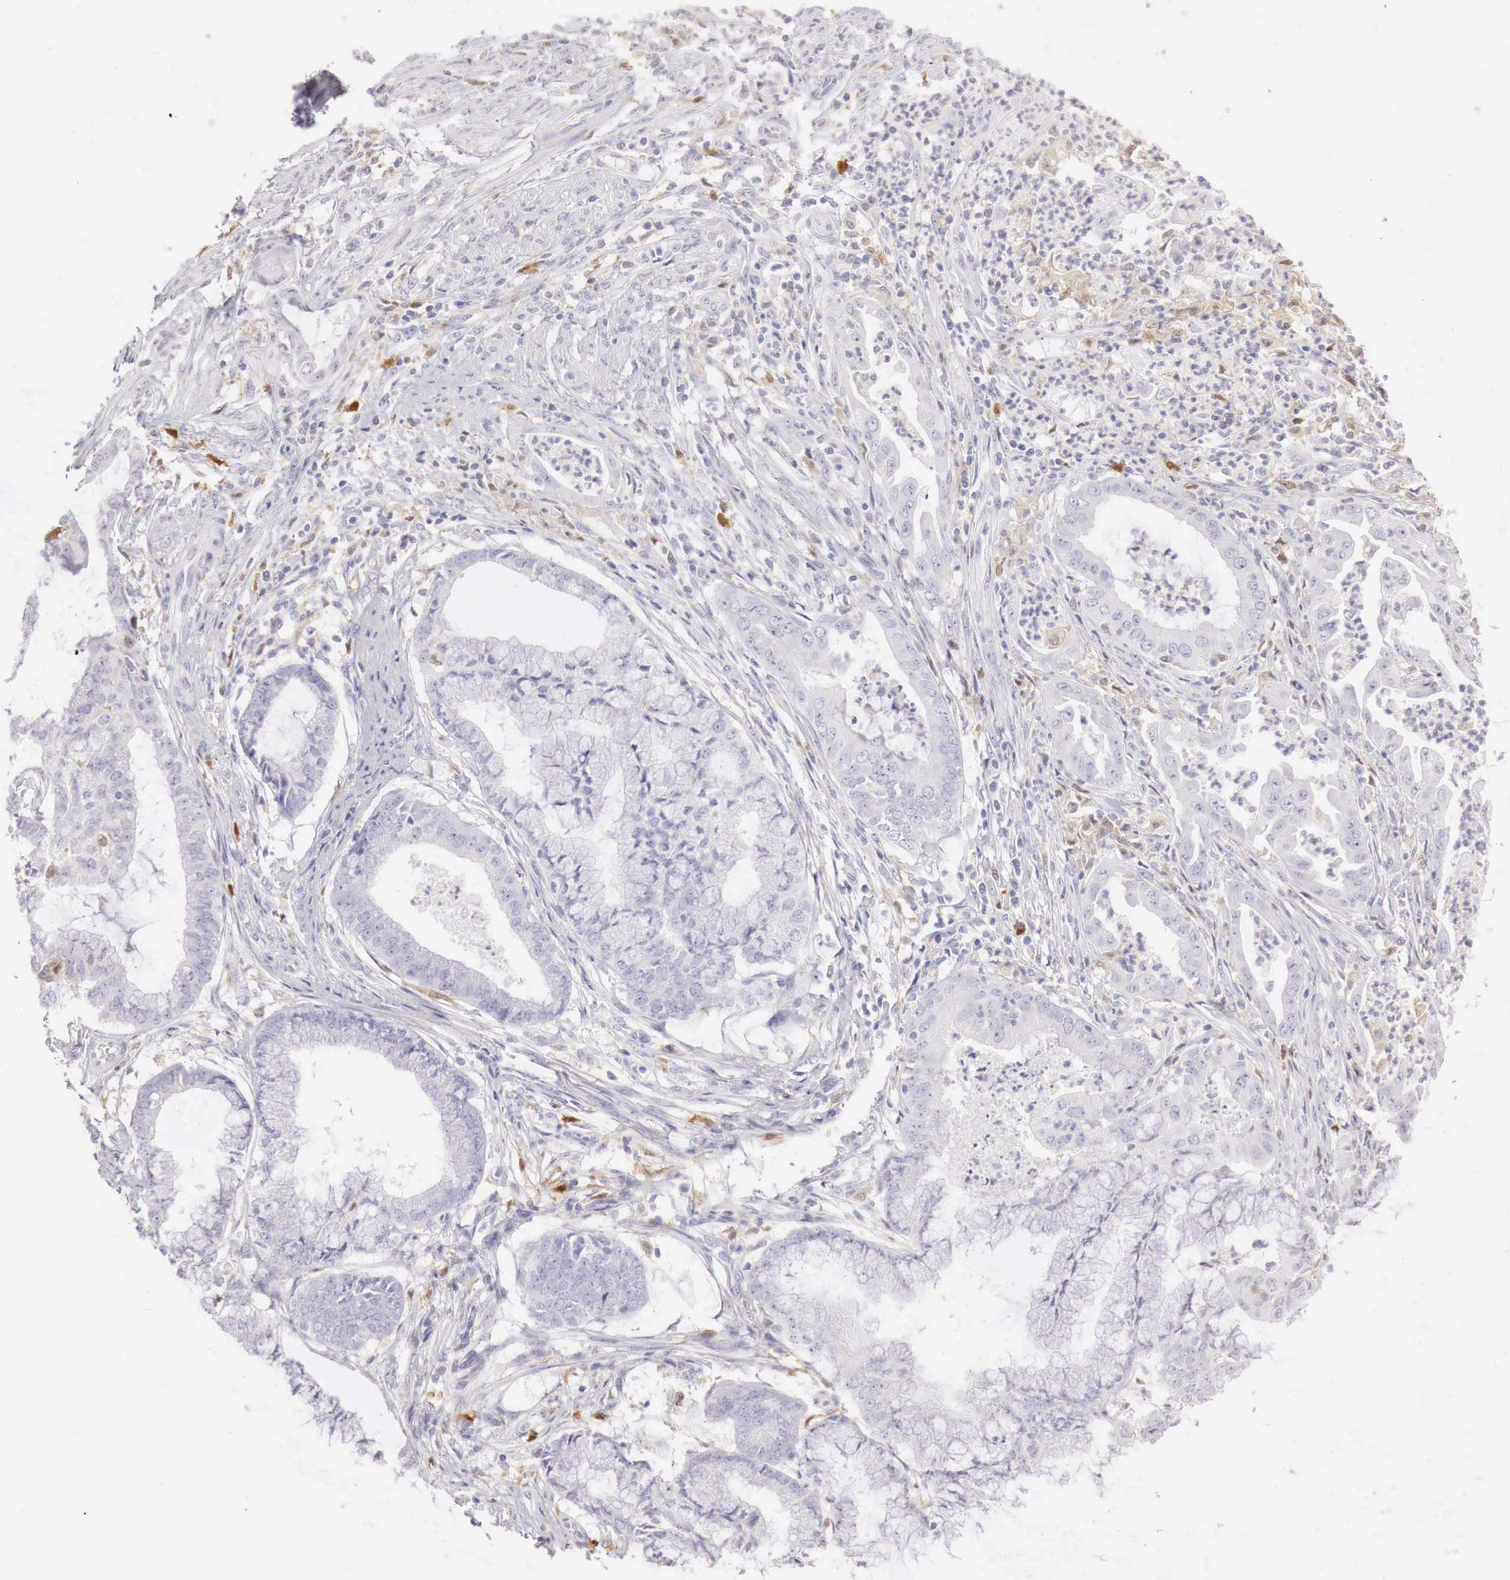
{"staining": {"intensity": "negative", "quantity": "none", "location": "none"}, "tissue": "endometrial cancer", "cell_type": "Tumor cells", "image_type": "cancer", "snomed": [{"axis": "morphology", "description": "Adenocarcinoma, NOS"}, {"axis": "topography", "description": "Endometrium"}], "caption": "This histopathology image is of endometrial cancer (adenocarcinoma) stained with immunohistochemistry to label a protein in brown with the nuclei are counter-stained blue. There is no positivity in tumor cells.", "gene": "RENBP", "patient": {"sex": "female", "age": 63}}